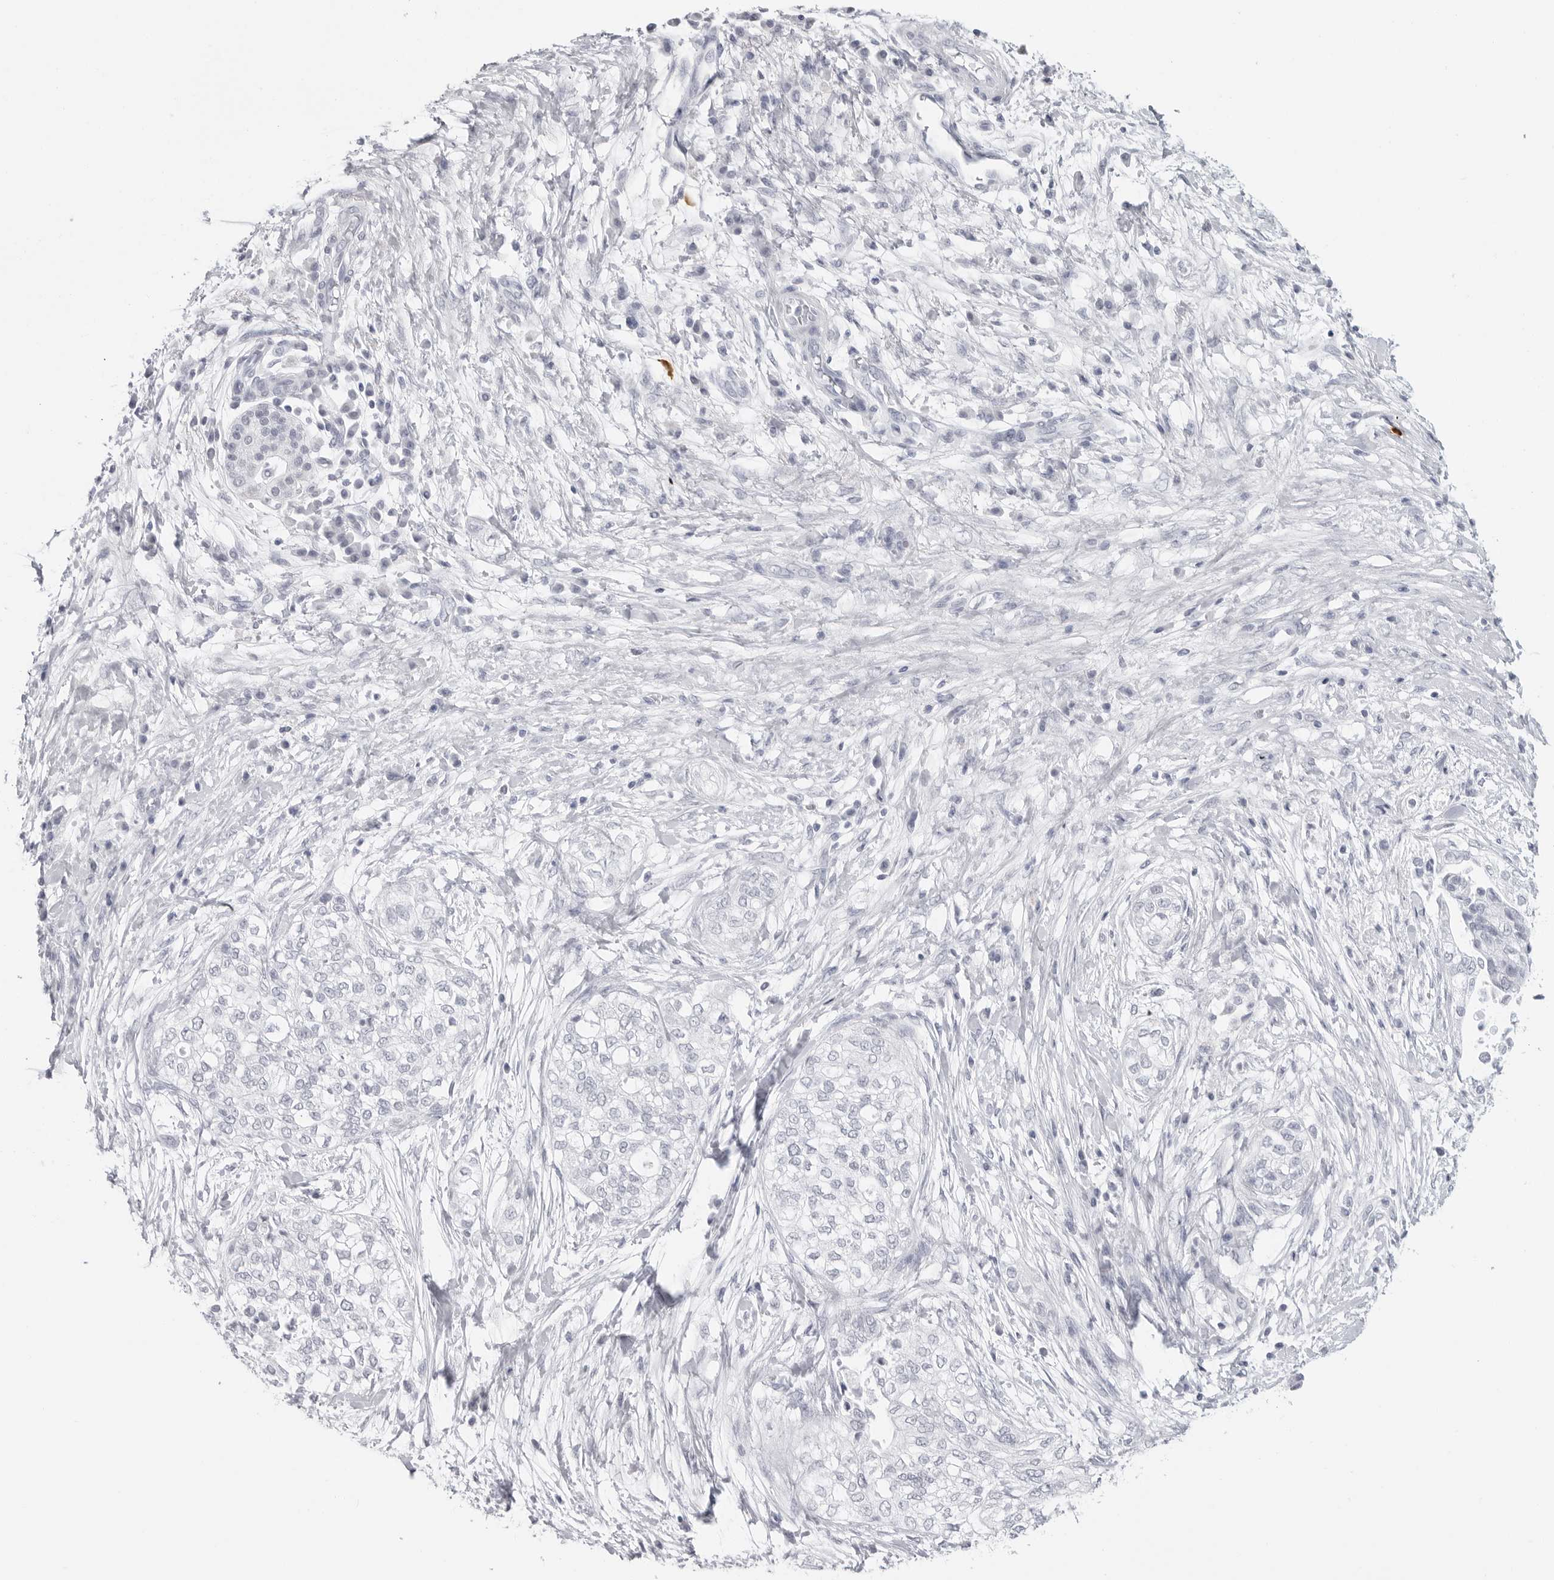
{"staining": {"intensity": "negative", "quantity": "none", "location": "none"}, "tissue": "pancreatic cancer", "cell_type": "Tumor cells", "image_type": "cancer", "snomed": [{"axis": "morphology", "description": "Adenocarcinoma, NOS"}, {"axis": "topography", "description": "Pancreas"}], "caption": "IHC of pancreatic cancer (adenocarcinoma) shows no positivity in tumor cells. (DAB (3,3'-diaminobenzidine) immunohistochemistry visualized using brightfield microscopy, high magnification).", "gene": "PGA3", "patient": {"sex": "male", "age": 72}}